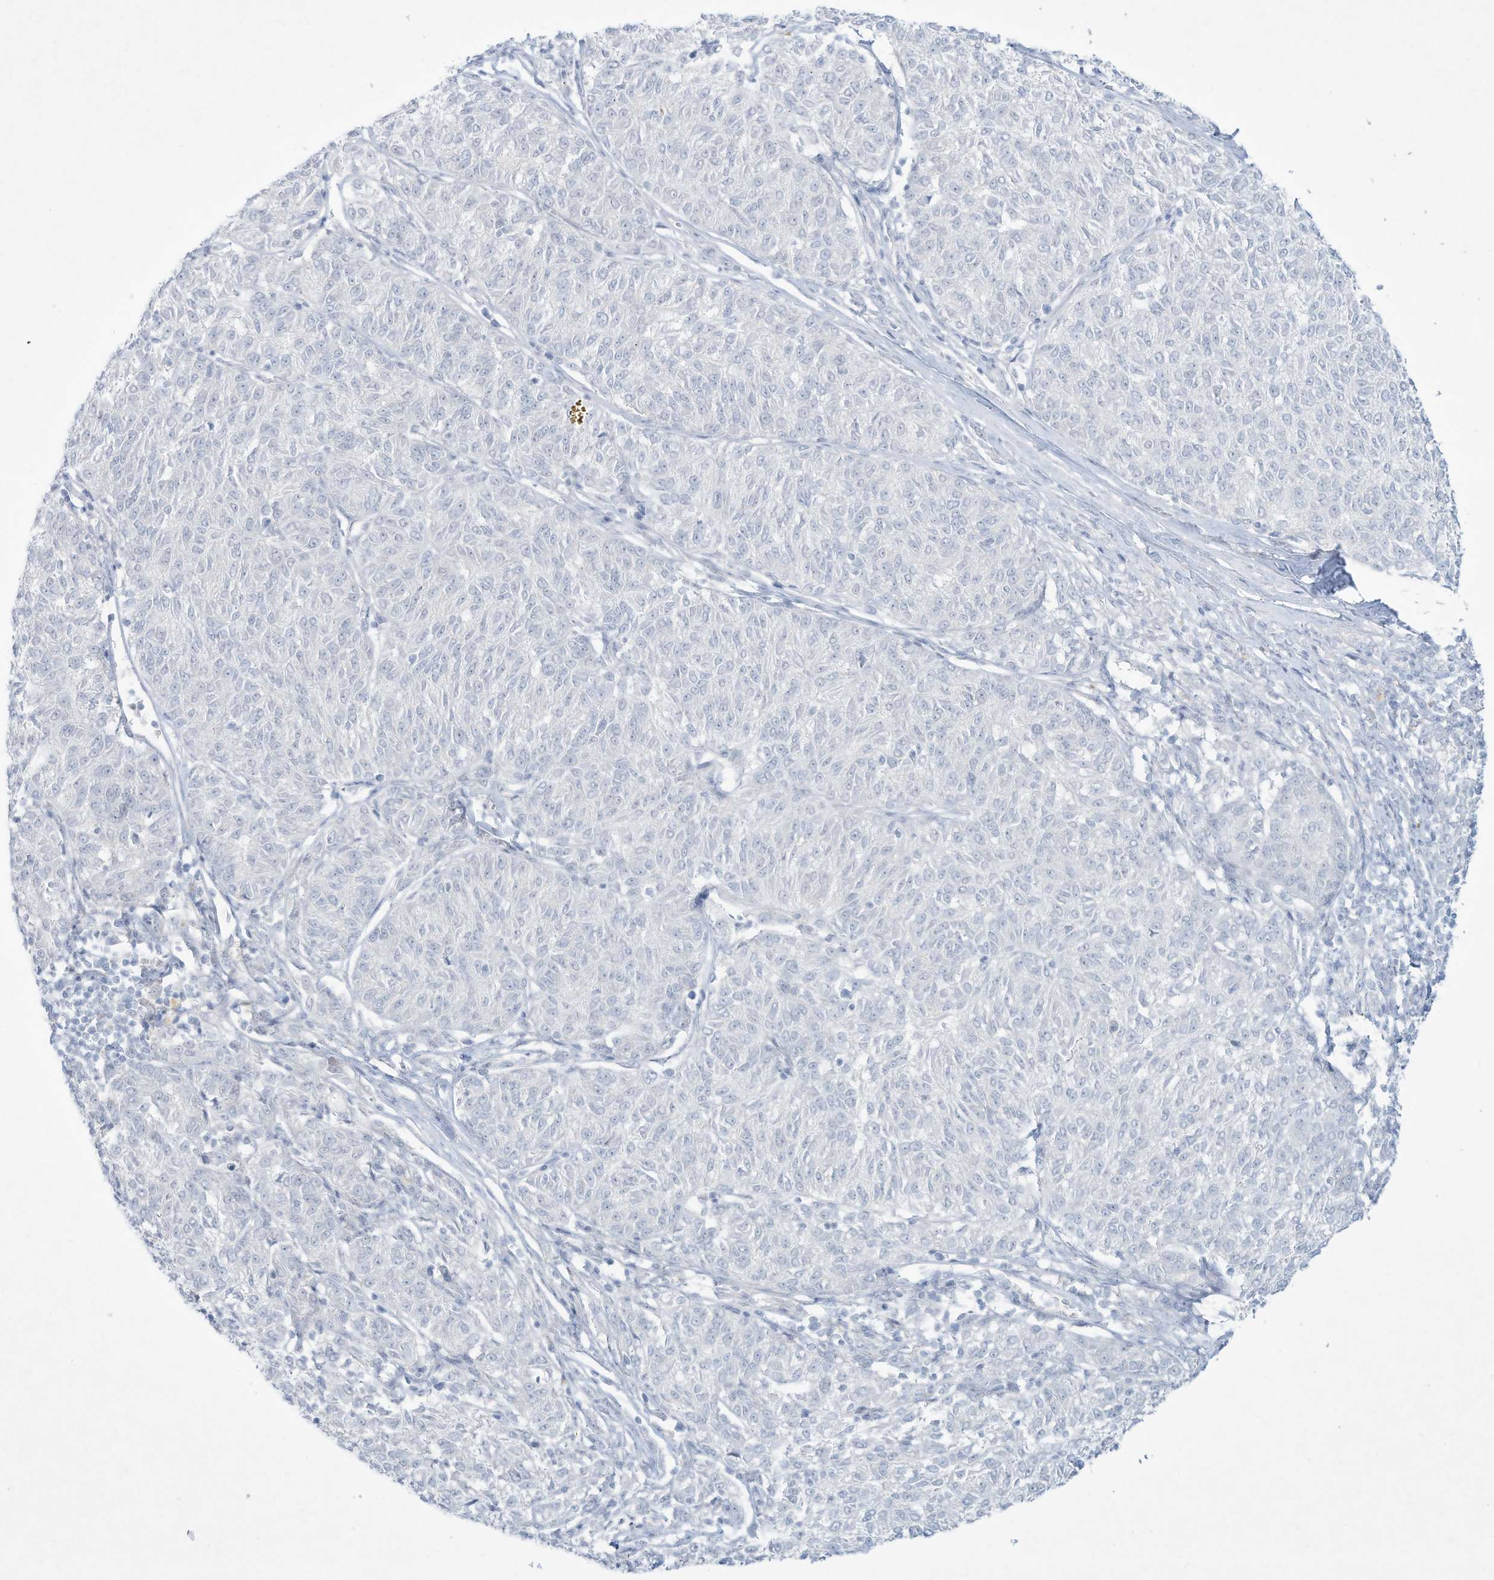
{"staining": {"intensity": "negative", "quantity": "none", "location": "none"}, "tissue": "melanoma", "cell_type": "Tumor cells", "image_type": "cancer", "snomed": [{"axis": "morphology", "description": "Malignant melanoma, NOS"}, {"axis": "topography", "description": "Skin"}], "caption": "Tumor cells are negative for protein expression in human malignant melanoma.", "gene": "PAX6", "patient": {"sex": "female", "age": 72}}